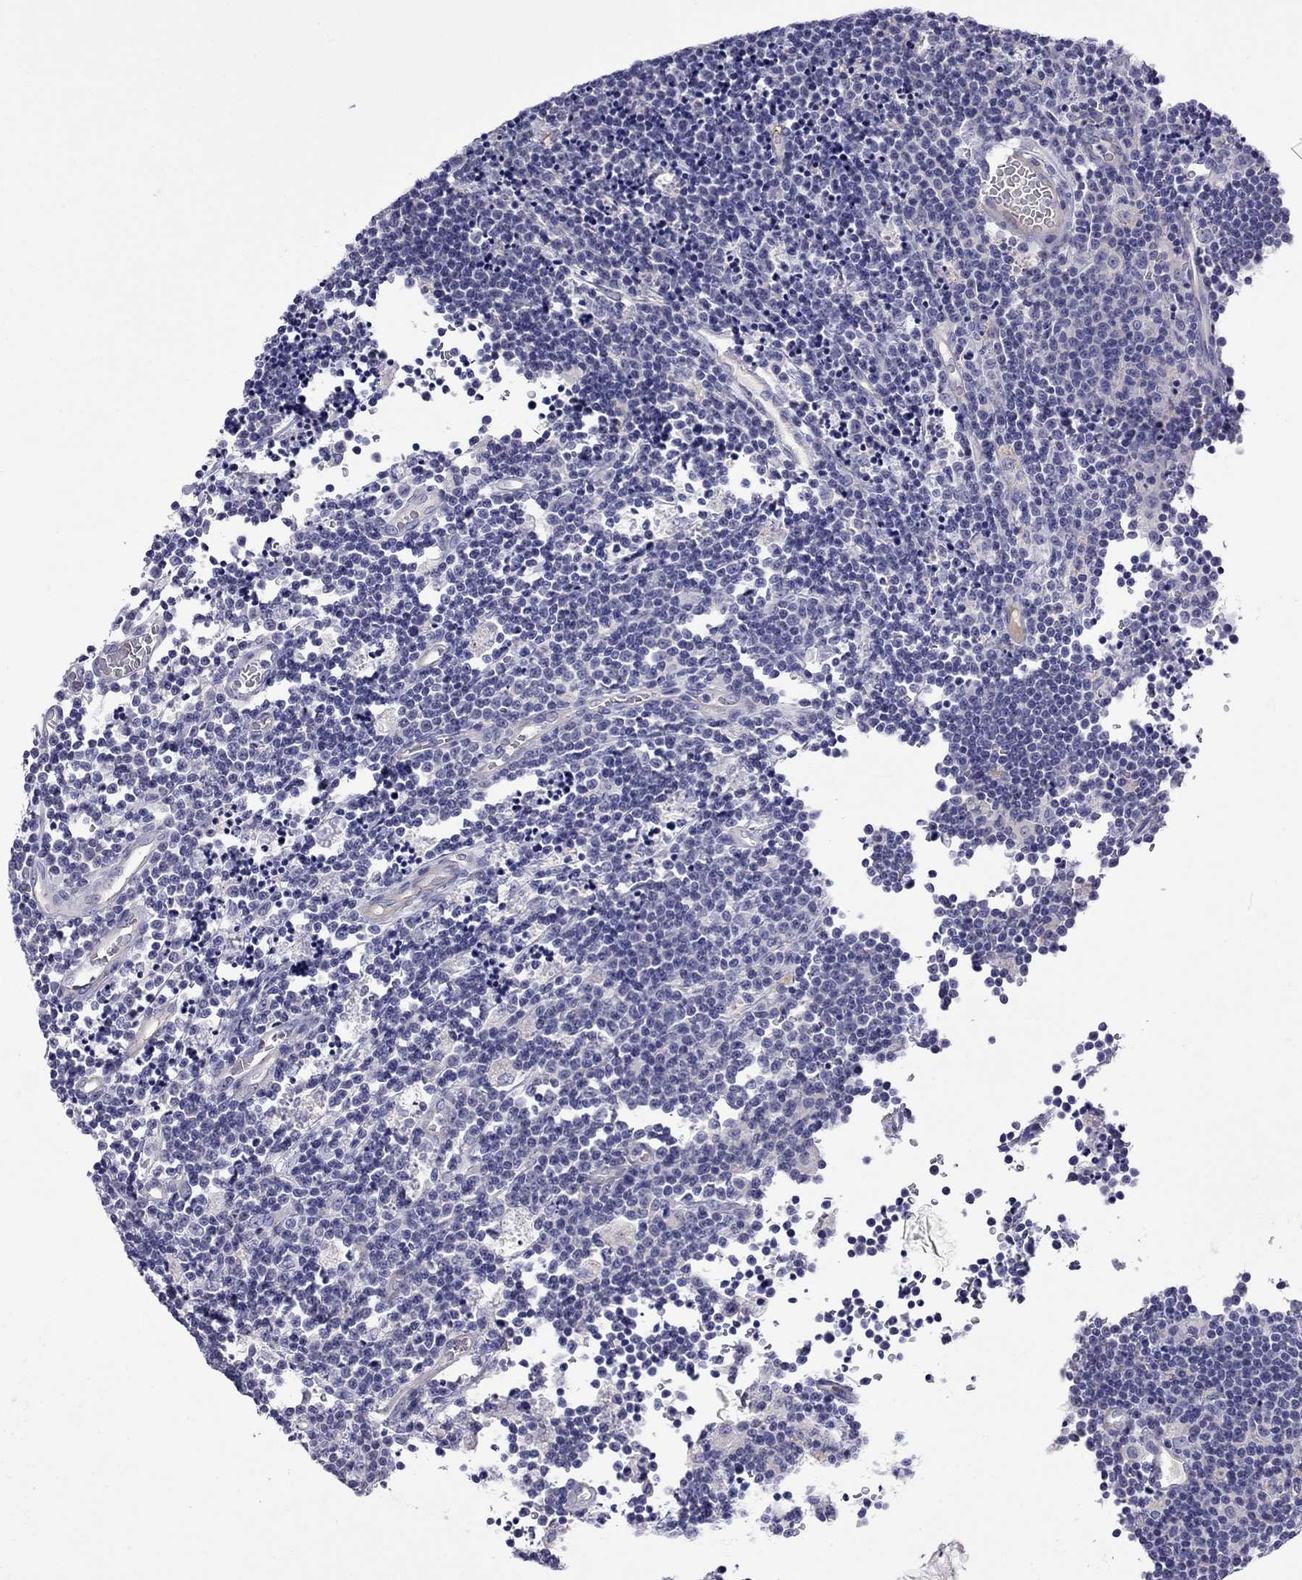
{"staining": {"intensity": "negative", "quantity": "none", "location": "none"}, "tissue": "lymphoma", "cell_type": "Tumor cells", "image_type": "cancer", "snomed": [{"axis": "morphology", "description": "Malignant lymphoma, non-Hodgkin's type, Low grade"}, {"axis": "topography", "description": "Brain"}], "caption": "Tumor cells show no significant protein staining in malignant lymphoma, non-Hodgkin's type (low-grade). The staining was performed using DAB (3,3'-diaminobenzidine) to visualize the protein expression in brown, while the nuclei were stained in blue with hematoxylin (Magnification: 20x).", "gene": "STAR", "patient": {"sex": "female", "age": 66}}